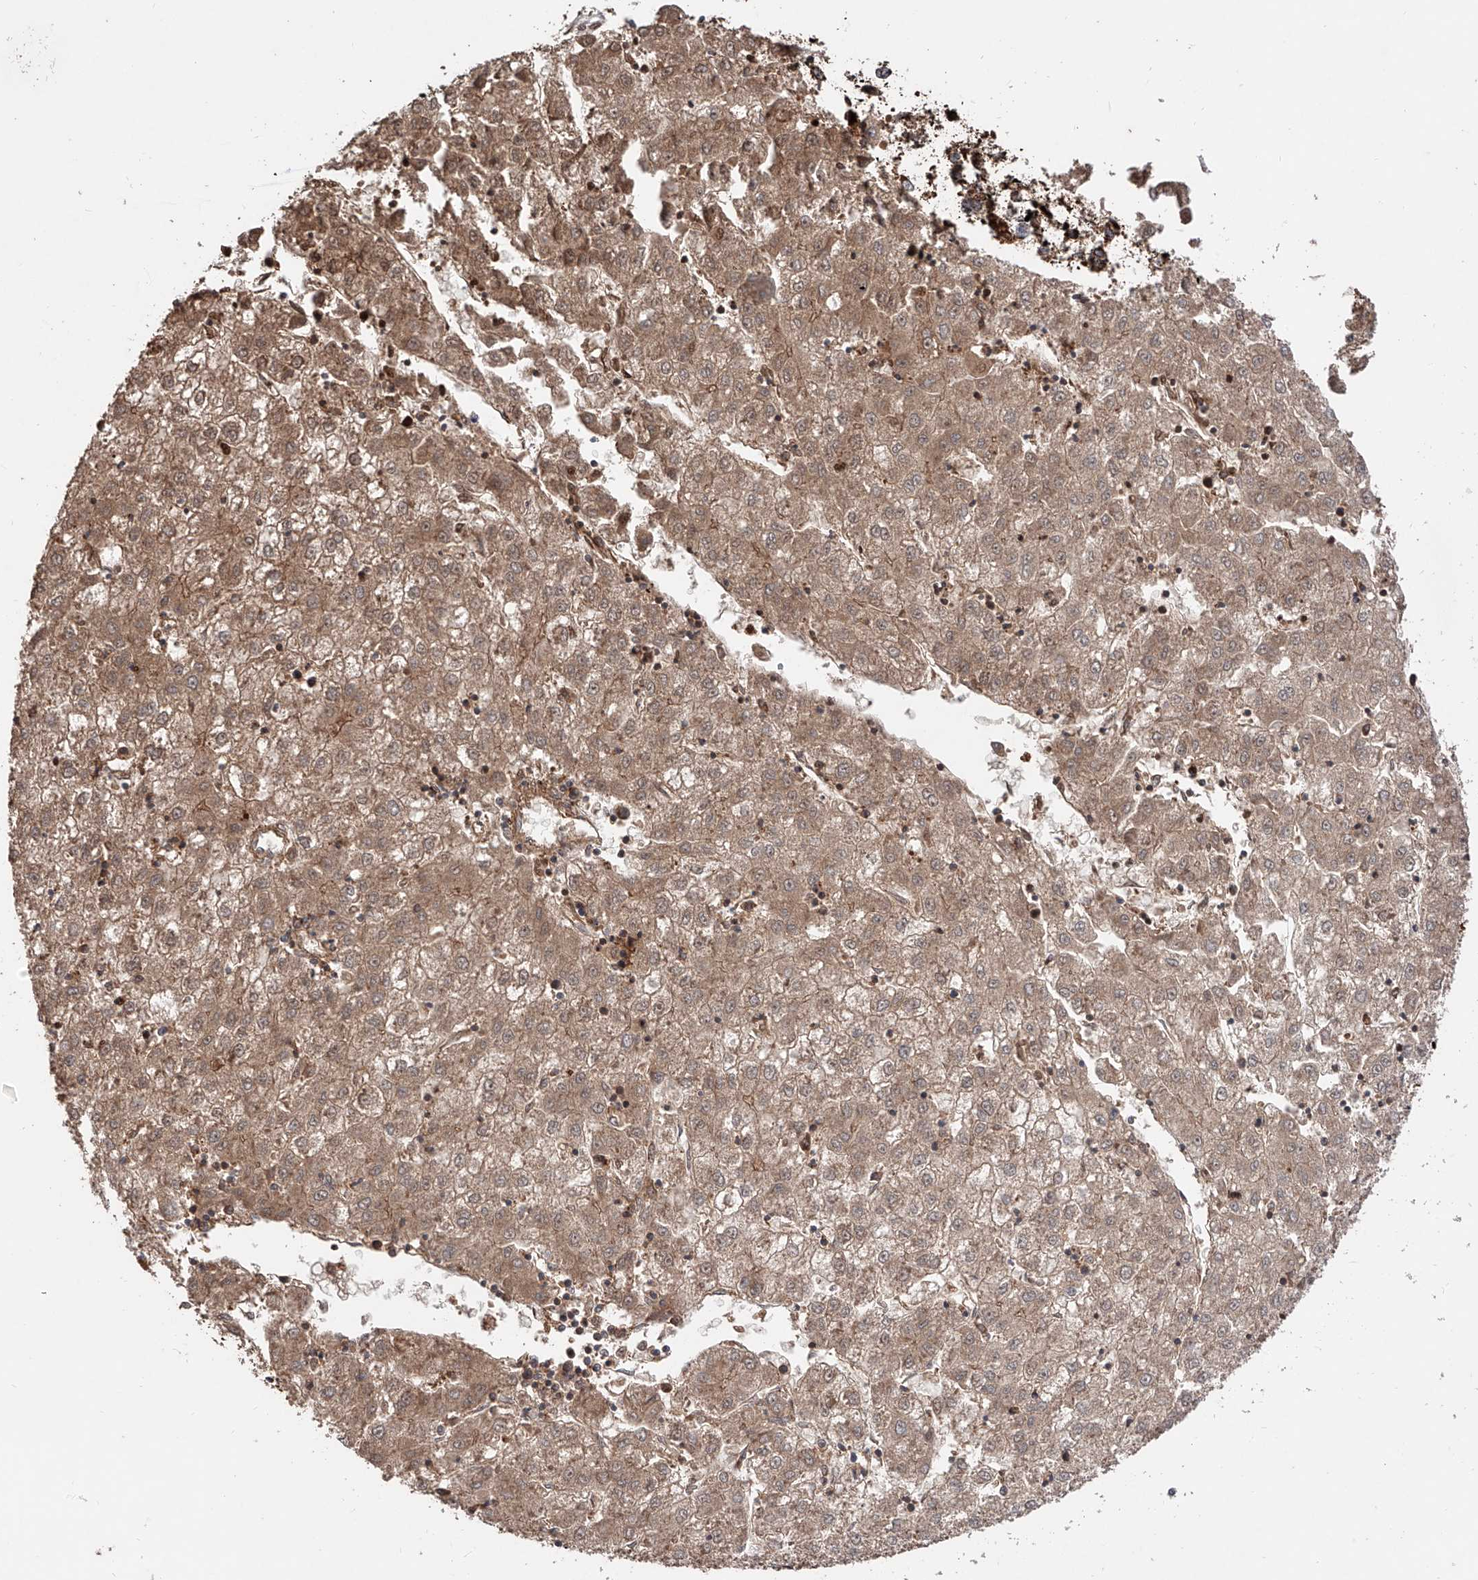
{"staining": {"intensity": "moderate", "quantity": ">75%", "location": "cytoplasmic/membranous"}, "tissue": "liver cancer", "cell_type": "Tumor cells", "image_type": "cancer", "snomed": [{"axis": "morphology", "description": "Carcinoma, Hepatocellular, NOS"}, {"axis": "topography", "description": "Liver"}], "caption": "Protein staining exhibits moderate cytoplasmic/membranous staining in approximately >75% of tumor cells in liver cancer (hepatocellular carcinoma). Ihc stains the protein in brown and the nuclei are stained blue.", "gene": "PISD", "patient": {"sex": "male", "age": 72}}